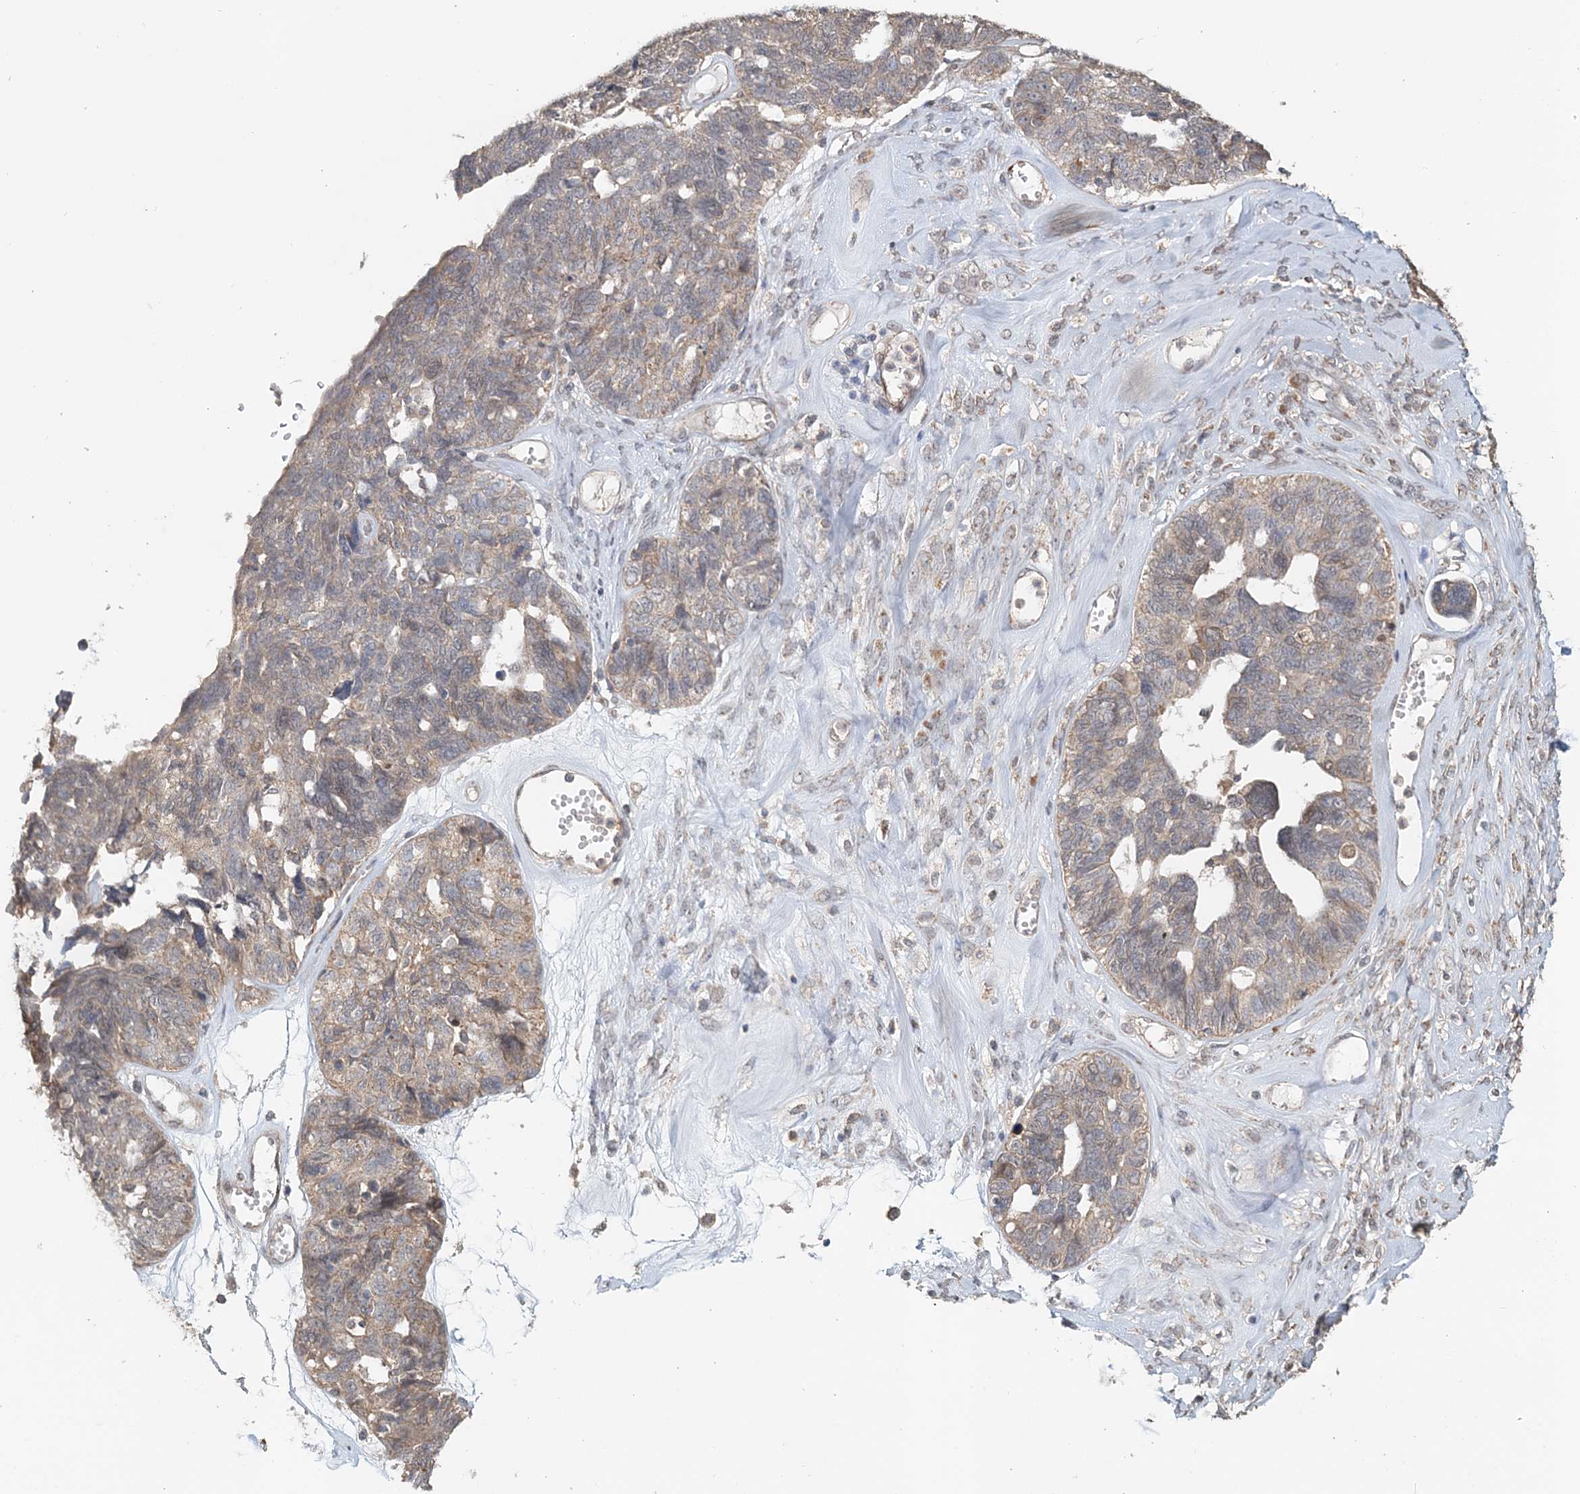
{"staining": {"intensity": "weak", "quantity": ">75%", "location": "cytoplasmic/membranous"}, "tissue": "ovarian cancer", "cell_type": "Tumor cells", "image_type": "cancer", "snomed": [{"axis": "morphology", "description": "Cystadenocarcinoma, serous, NOS"}, {"axis": "topography", "description": "Ovary"}], "caption": "This micrograph reveals immunohistochemistry staining of human ovarian cancer, with low weak cytoplasmic/membranous expression in about >75% of tumor cells.", "gene": "FBXO38", "patient": {"sex": "female", "age": 79}}